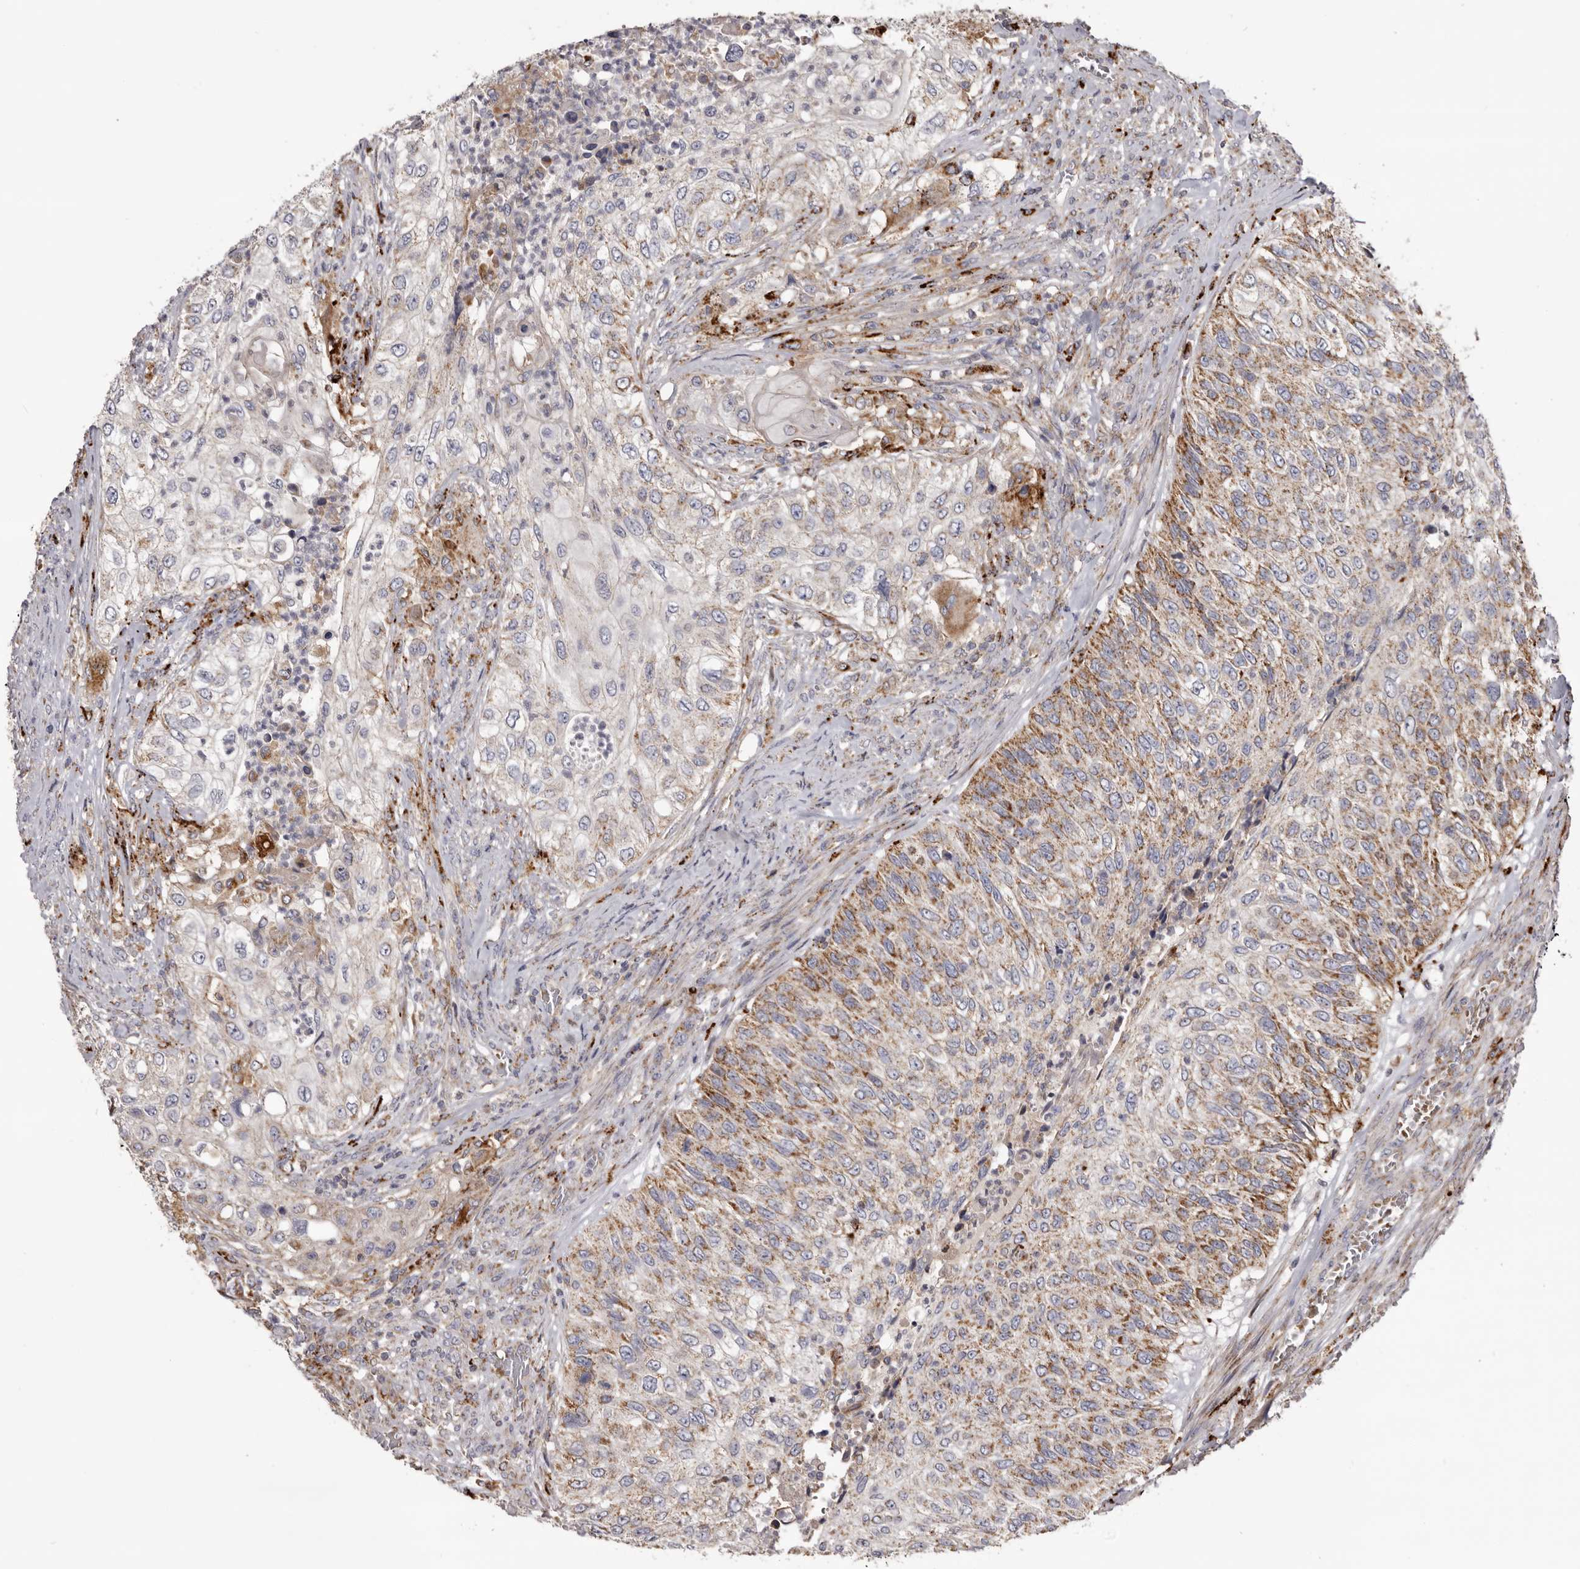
{"staining": {"intensity": "moderate", "quantity": "25%-75%", "location": "cytoplasmic/membranous"}, "tissue": "urothelial cancer", "cell_type": "Tumor cells", "image_type": "cancer", "snomed": [{"axis": "morphology", "description": "Urothelial carcinoma, High grade"}, {"axis": "topography", "description": "Urinary bladder"}], "caption": "The immunohistochemical stain labels moderate cytoplasmic/membranous expression in tumor cells of urothelial carcinoma (high-grade) tissue. The staining was performed using DAB (3,3'-diaminobenzidine), with brown indicating positive protein expression. Nuclei are stained blue with hematoxylin.", "gene": "MECR", "patient": {"sex": "female", "age": 60}}